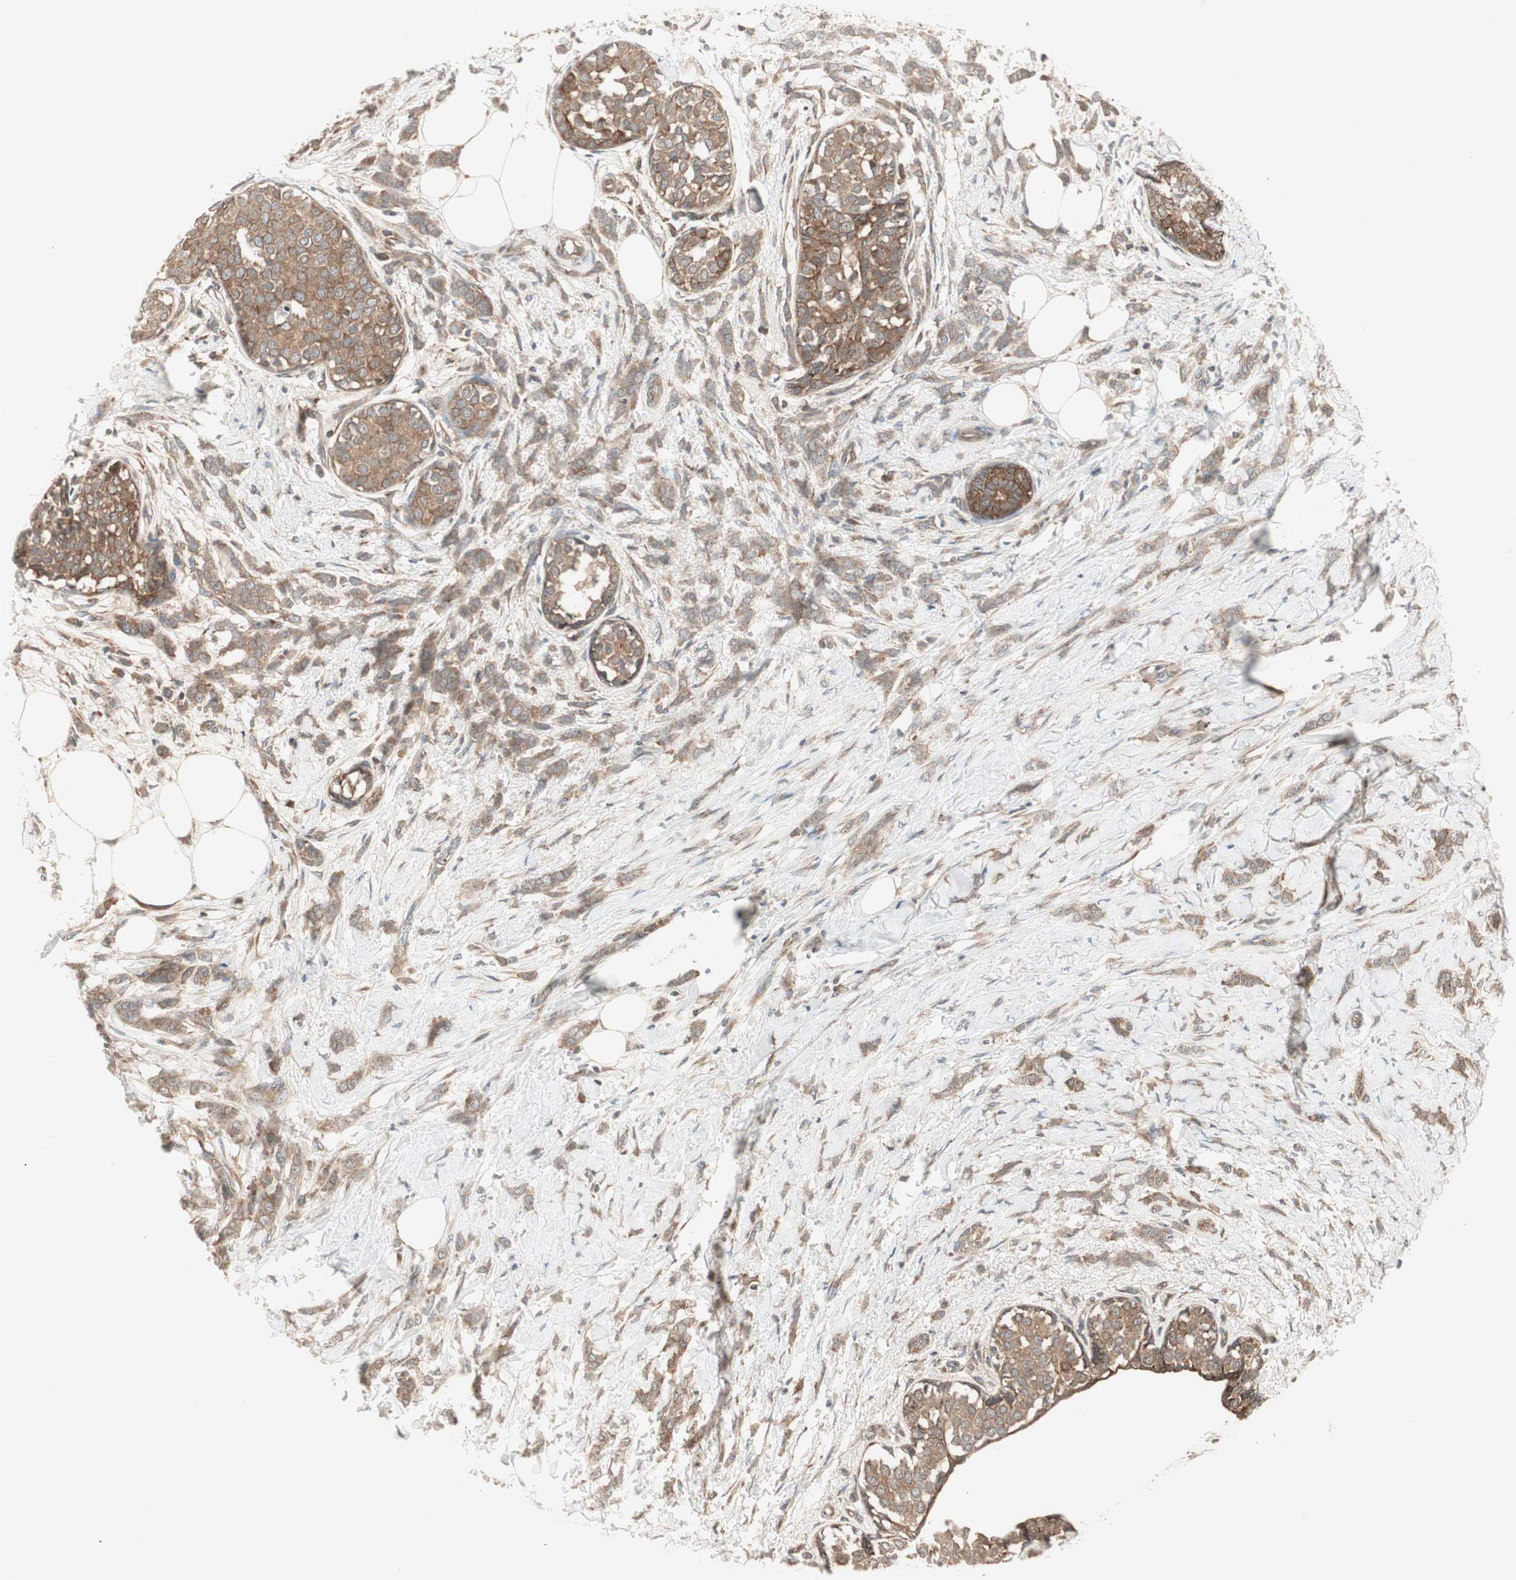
{"staining": {"intensity": "weak", "quantity": ">75%", "location": "cytoplasmic/membranous"}, "tissue": "breast cancer", "cell_type": "Tumor cells", "image_type": "cancer", "snomed": [{"axis": "morphology", "description": "Lobular carcinoma, in situ"}, {"axis": "morphology", "description": "Lobular carcinoma"}, {"axis": "topography", "description": "Breast"}], "caption": "DAB (3,3'-diaminobenzidine) immunohistochemical staining of human lobular carcinoma in situ (breast) displays weak cytoplasmic/membranous protein positivity in approximately >75% of tumor cells.", "gene": "IRS1", "patient": {"sex": "female", "age": 41}}